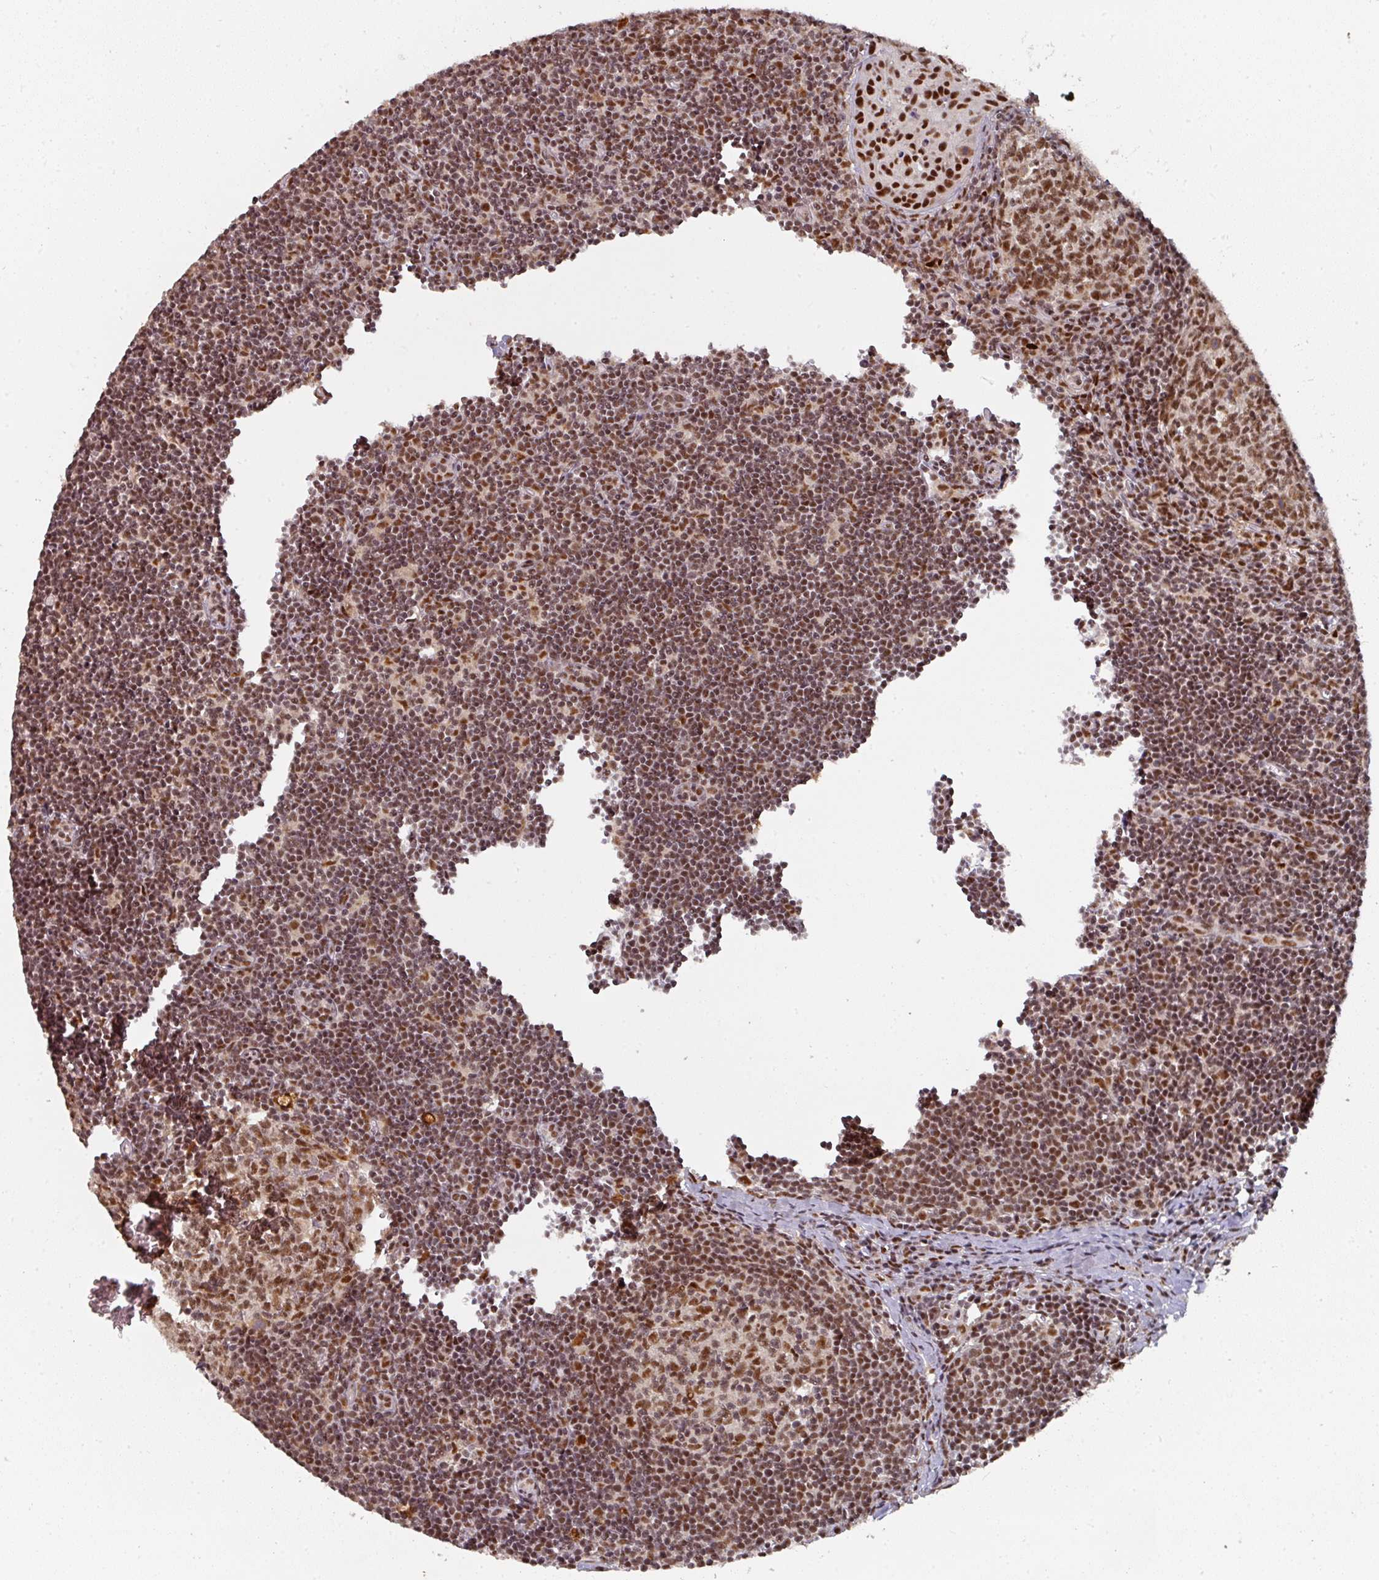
{"staining": {"intensity": "moderate", "quantity": ">75%", "location": "nuclear"}, "tissue": "lymph node", "cell_type": "Germinal center cells", "image_type": "normal", "snomed": [{"axis": "morphology", "description": "Normal tissue, NOS"}, {"axis": "topography", "description": "Lymph node"}], "caption": "Protein expression by IHC reveals moderate nuclear staining in approximately >75% of germinal center cells in unremarkable lymph node.", "gene": "ENSG00000289690", "patient": {"sex": "female", "age": 29}}